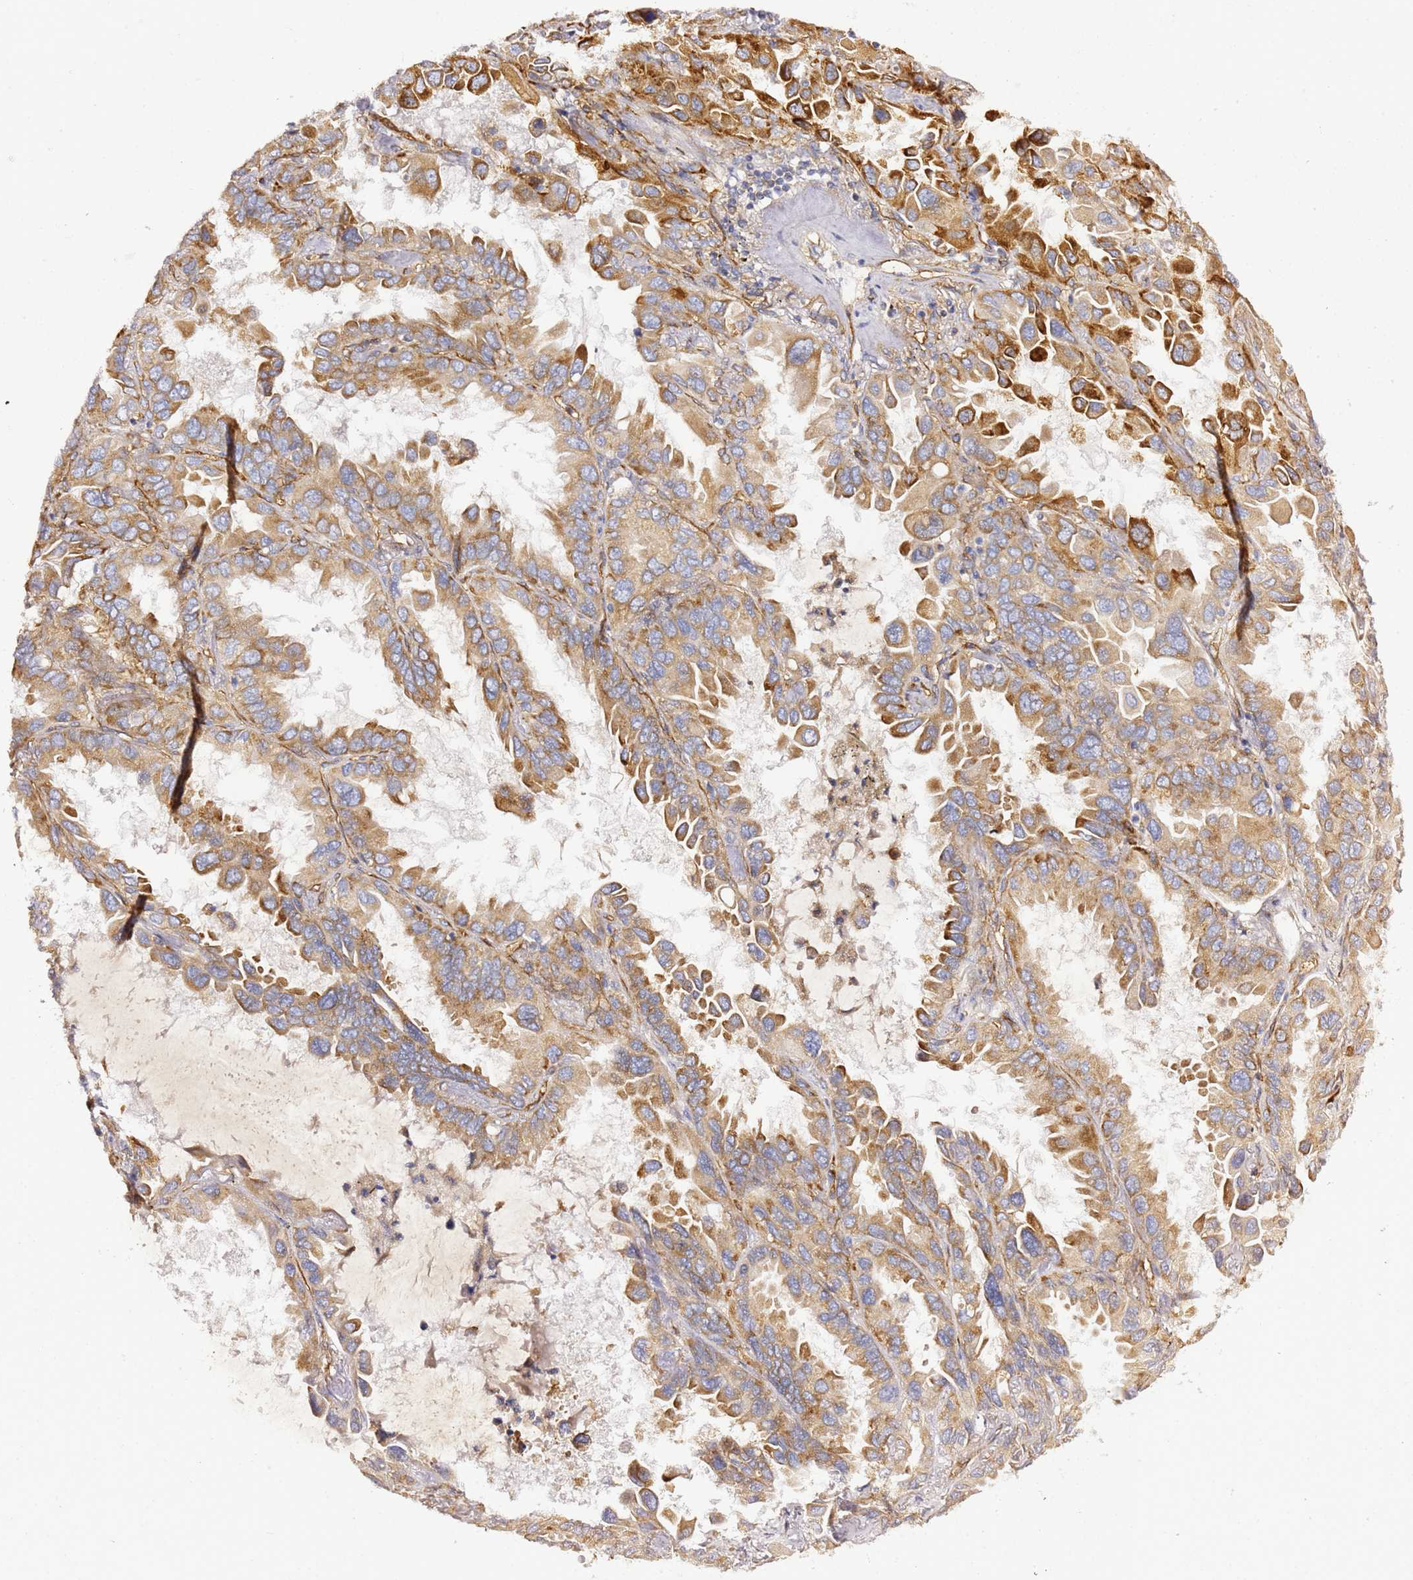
{"staining": {"intensity": "moderate", "quantity": ">75%", "location": "cytoplasmic/membranous"}, "tissue": "lung cancer", "cell_type": "Tumor cells", "image_type": "cancer", "snomed": [{"axis": "morphology", "description": "Adenocarcinoma, NOS"}, {"axis": "topography", "description": "Lung"}], "caption": "An image of lung cancer stained for a protein displays moderate cytoplasmic/membranous brown staining in tumor cells.", "gene": "KIF7", "patient": {"sex": "male", "age": 64}}